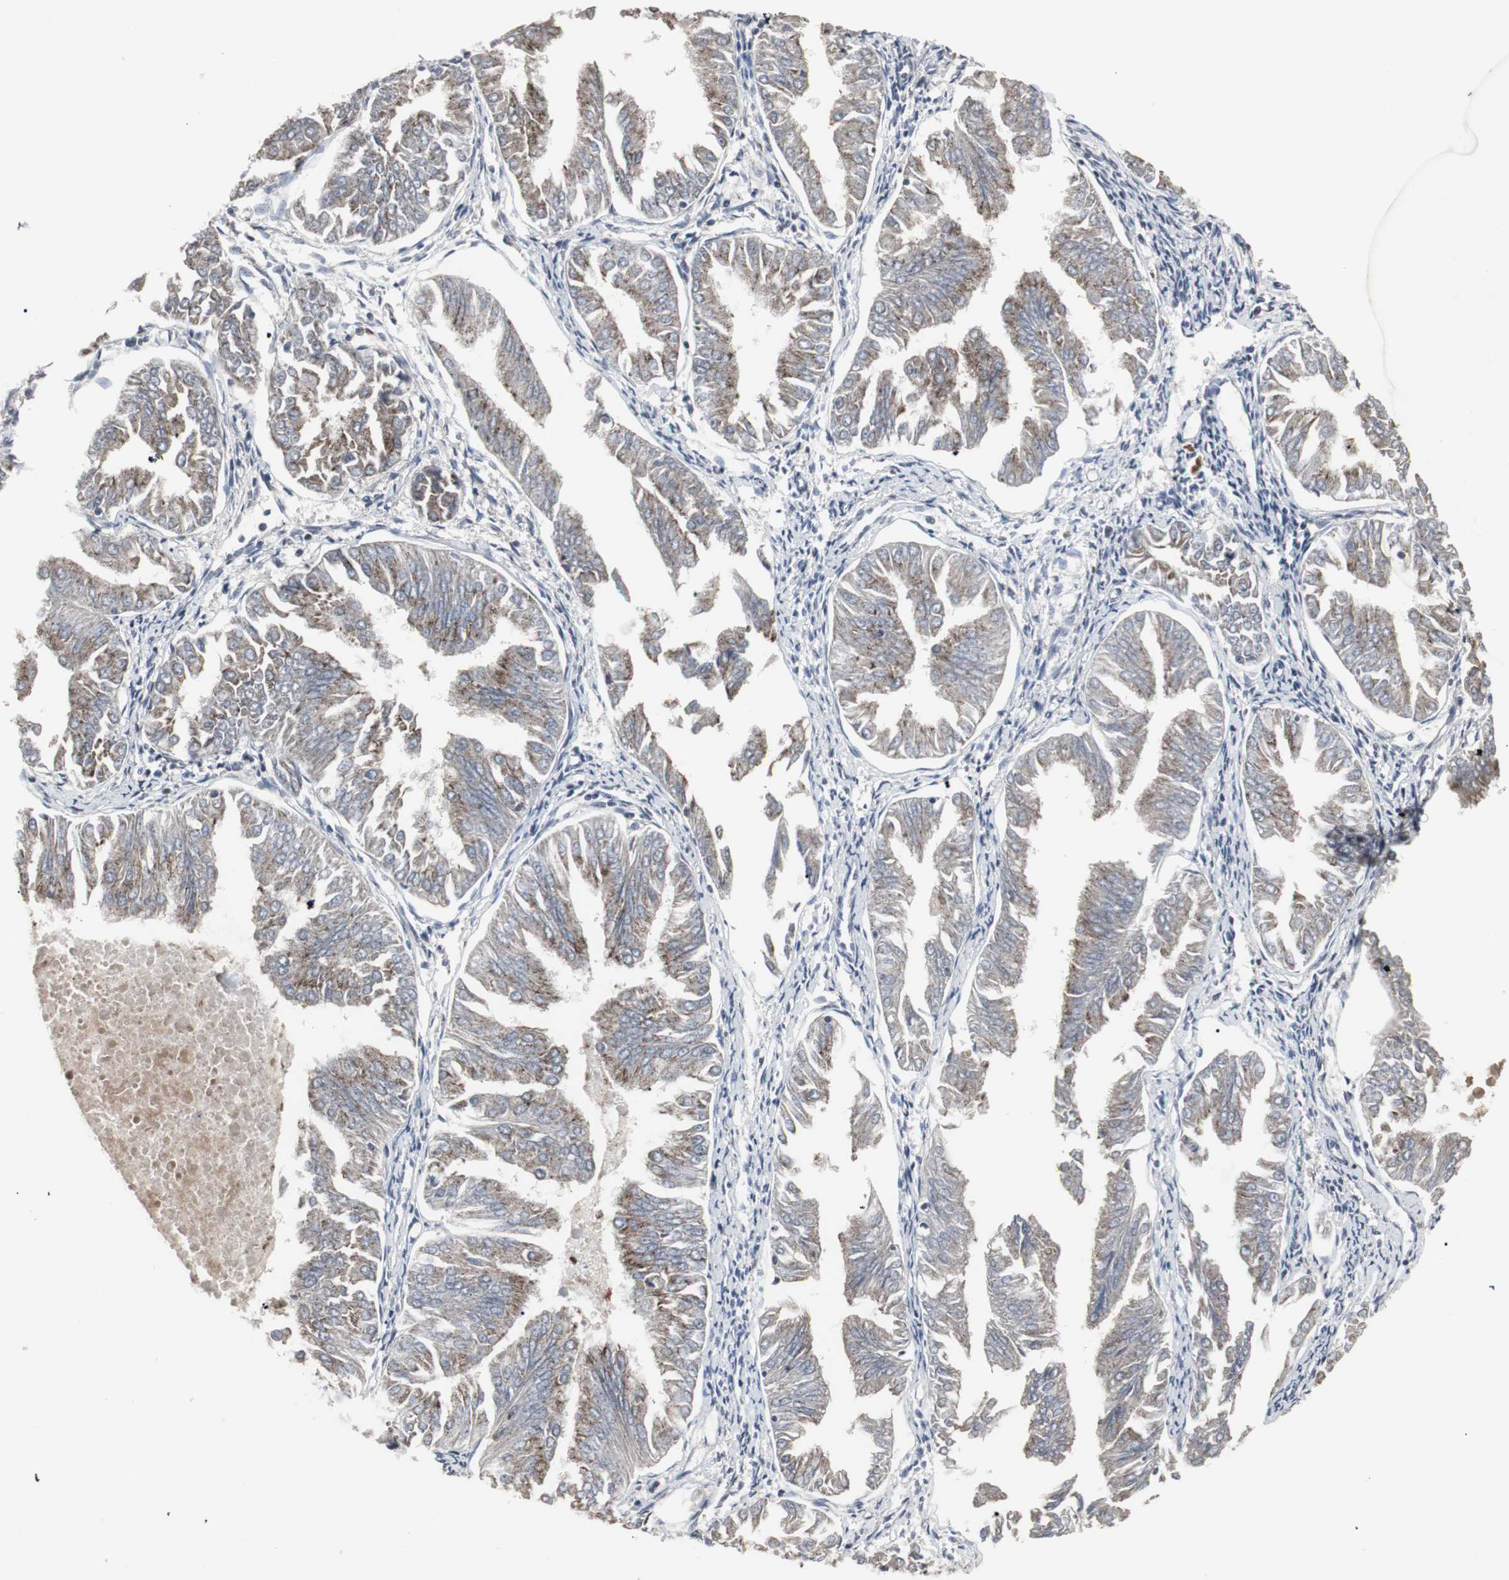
{"staining": {"intensity": "weak", "quantity": ">75%", "location": "cytoplasmic/membranous"}, "tissue": "endometrial cancer", "cell_type": "Tumor cells", "image_type": "cancer", "snomed": [{"axis": "morphology", "description": "Adenocarcinoma, NOS"}, {"axis": "topography", "description": "Endometrium"}], "caption": "Immunohistochemical staining of endometrial cancer (adenocarcinoma) reveals weak cytoplasmic/membranous protein positivity in approximately >75% of tumor cells.", "gene": "ACAA1", "patient": {"sex": "female", "age": 53}}